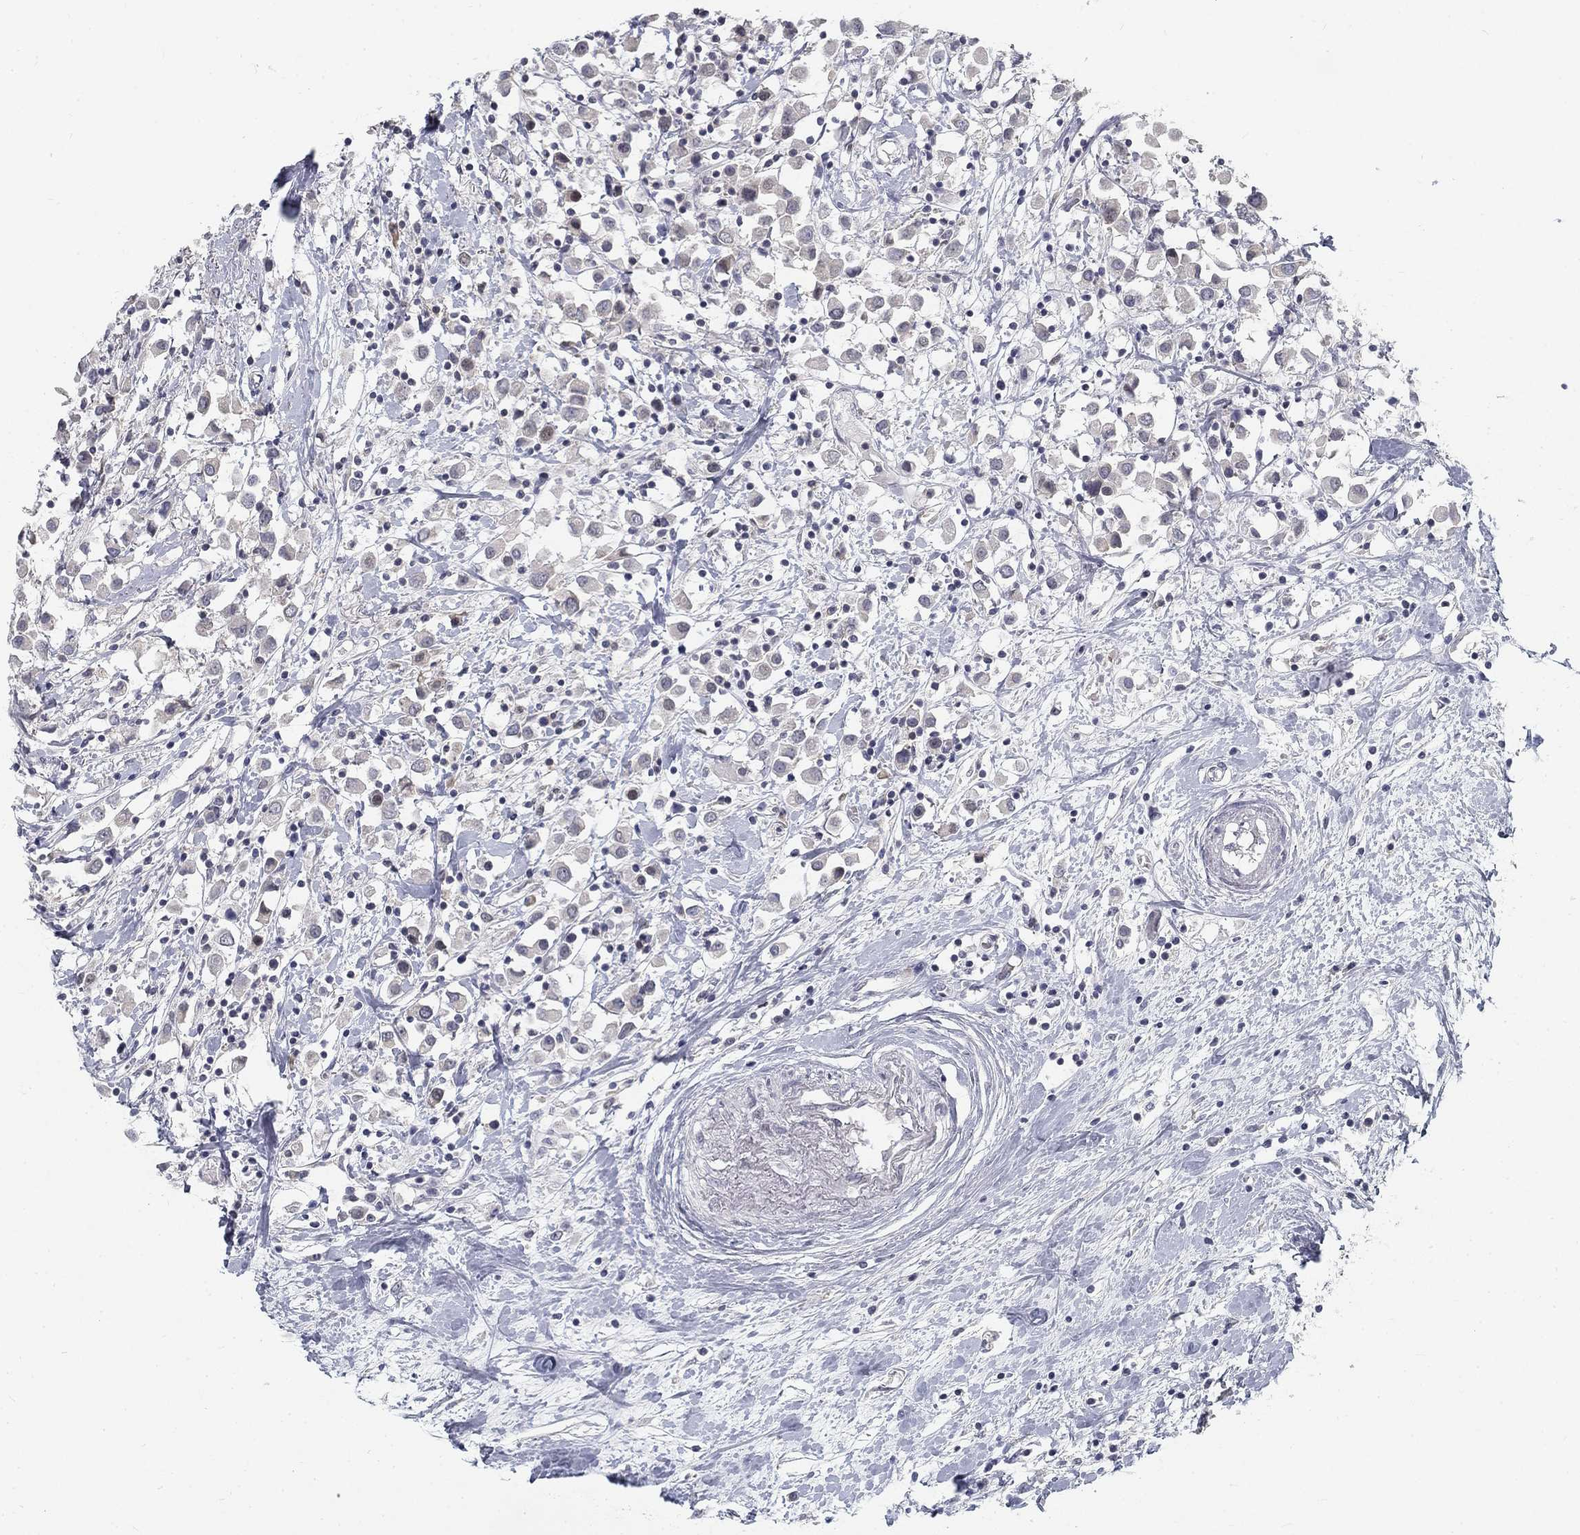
{"staining": {"intensity": "negative", "quantity": "none", "location": "none"}, "tissue": "breast cancer", "cell_type": "Tumor cells", "image_type": "cancer", "snomed": [{"axis": "morphology", "description": "Duct carcinoma"}, {"axis": "topography", "description": "Breast"}], "caption": "Immunohistochemistry micrograph of neoplastic tissue: intraductal carcinoma (breast) stained with DAB (3,3'-diaminobenzidine) exhibits no significant protein staining in tumor cells.", "gene": "ATP1A3", "patient": {"sex": "female", "age": 61}}